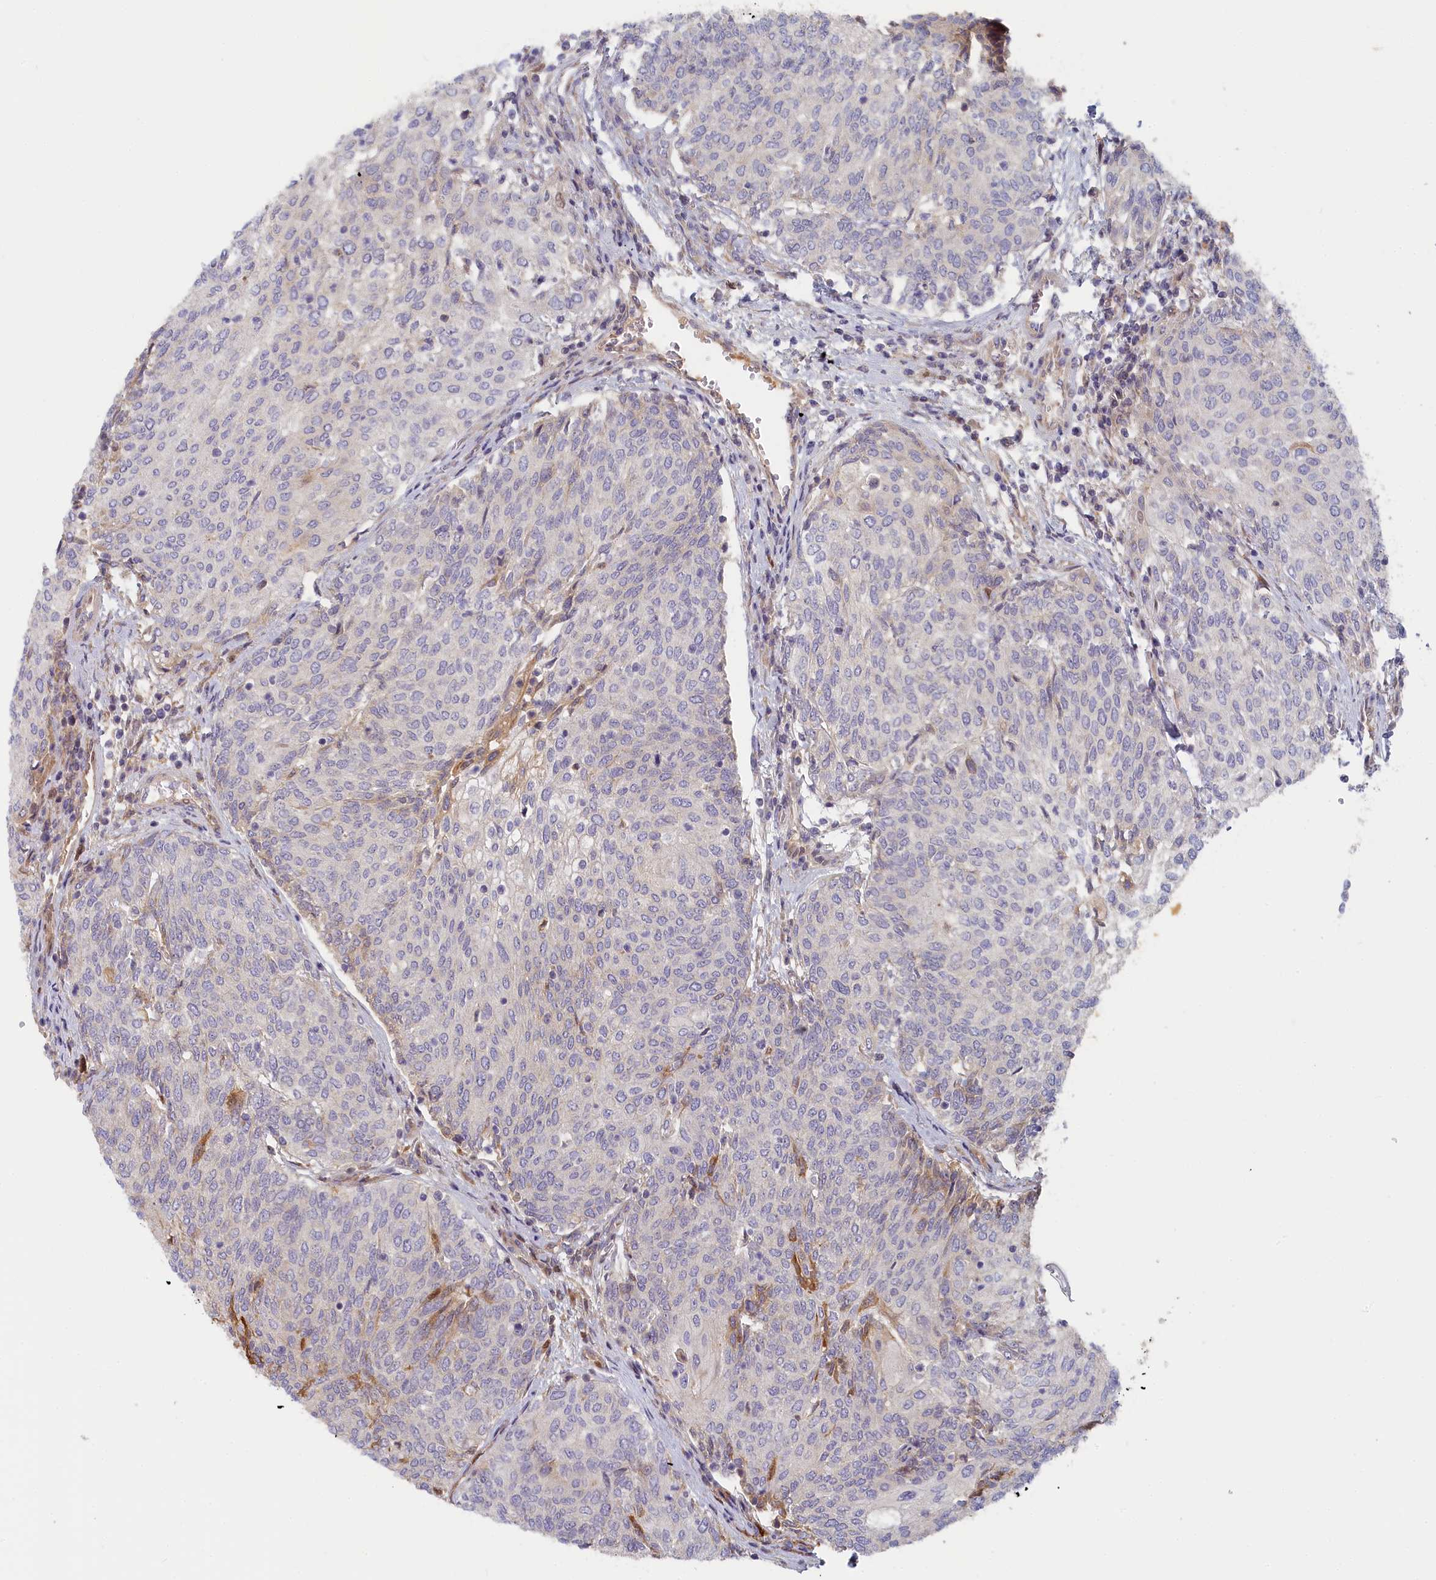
{"staining": {"intensity": "weak", "quantity": "25%-75%", "location": "cytoplasmic/membranous"}, "tissue": "urothelial cancer", "cell_type": "Tumor cells", "image_type": "cancer", "snomed": [{"axis": "morphology", "description": "Urothelial carcinoma, High grade"}, {"axis": "topography", "description": "Urinary bladder"}], "caption": "Urothelial cancer stained with a brown dye reveals weak cytoplasmic/membranous positive positivity in about 25%-75% of tumor cells.", "gene": "STX16", "patient": {"sex": "female", "age": 79}}